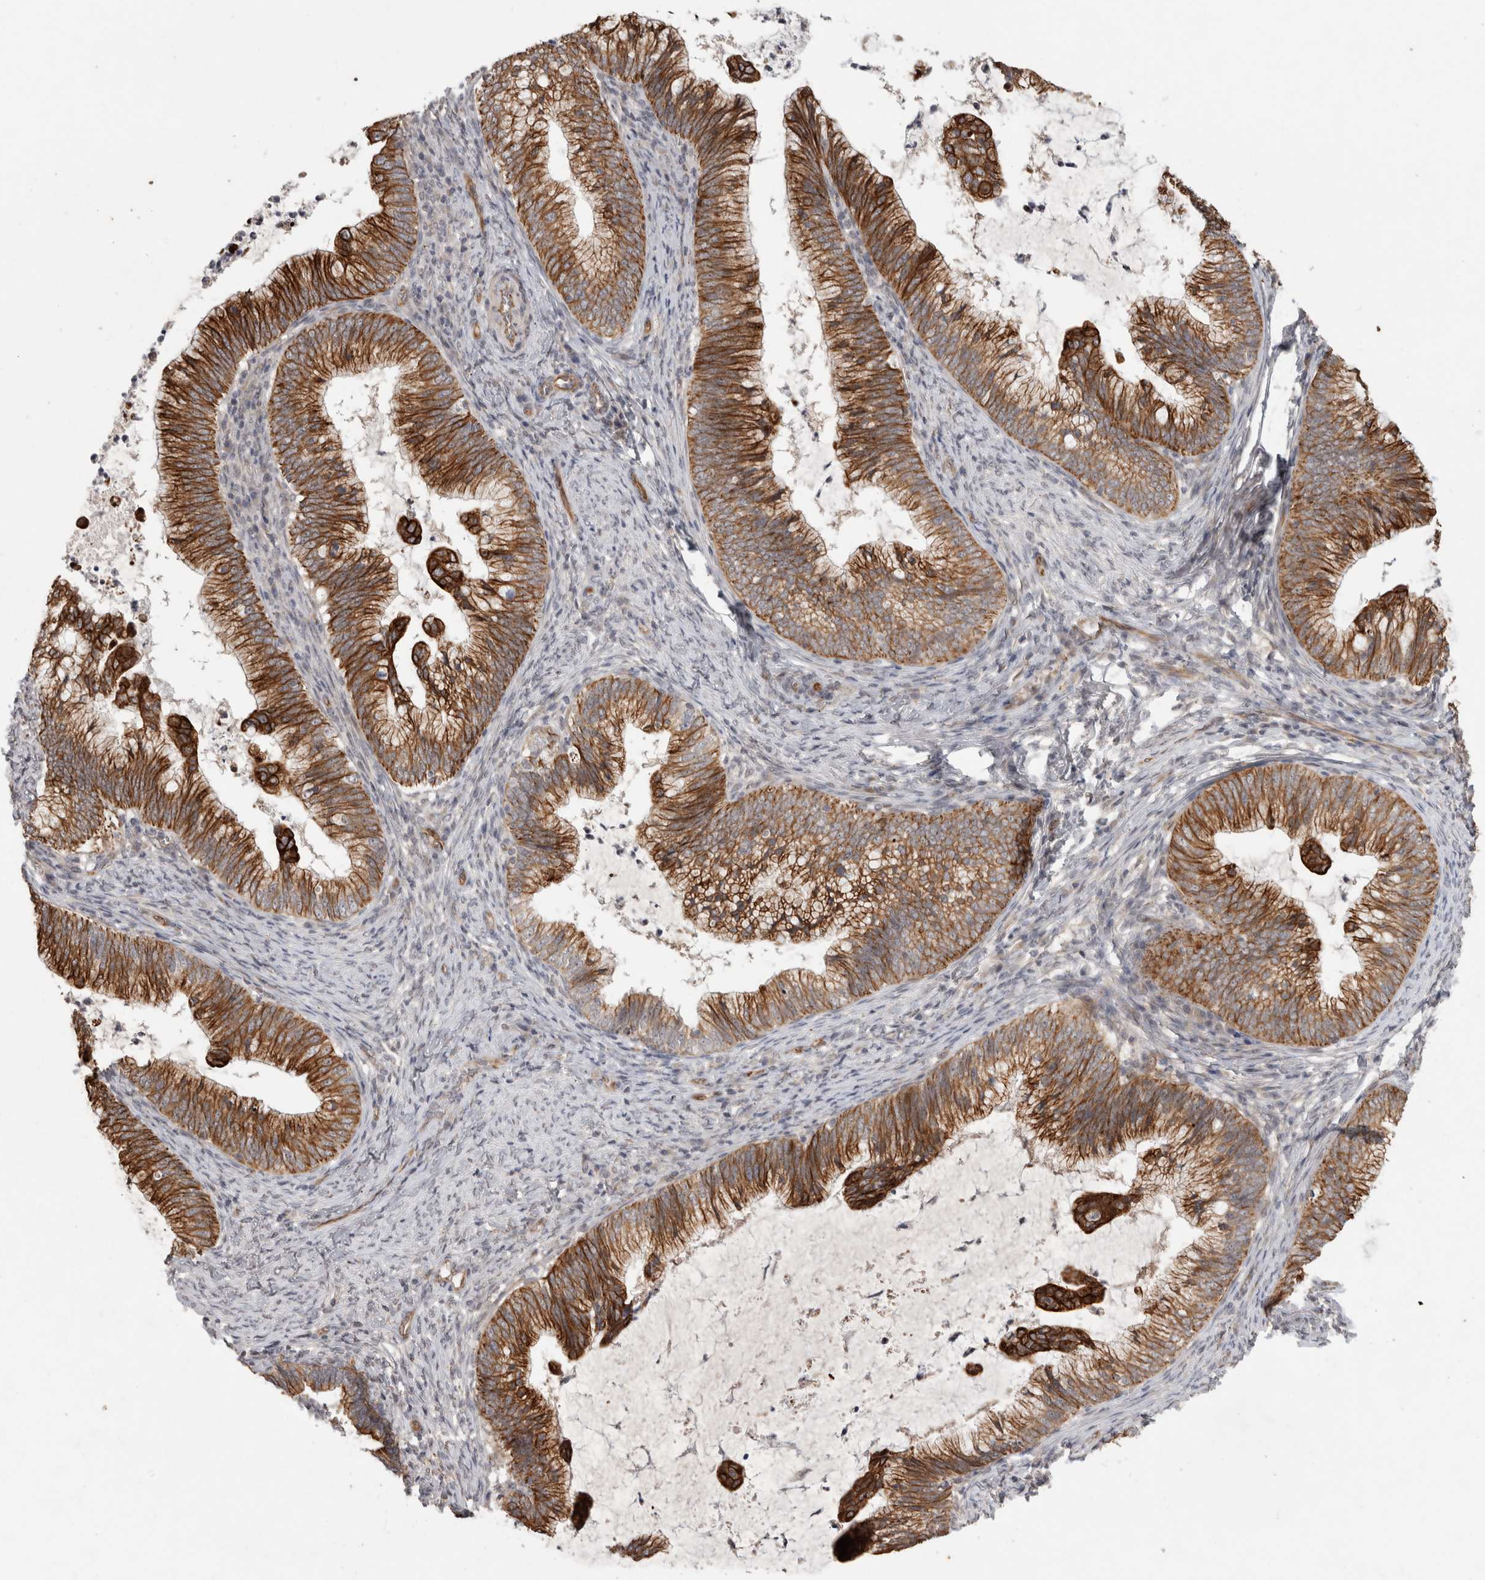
{"staining": {"intensity": "strong", "quantity": ">75%", "location": "cytoplasmic/membranous"}, "tissue": "cervical cancer", "cell_type": "Tumor cells", "image_type": "cancer", "snomed": [{"axis": "morphology", "description": "Adenocarcinoma, NOS"}, {"axis": "topography", "description": "Cervix"}], "caption": "Strong cytoplasmic/membranous expression for a protein is seen in approximately >75% of tumor cells of adenocarcinoma (cervical) using immunohistochemistry.", "gene": "CRISPLD1", "patient": {"sex": "female", "age": 36}}